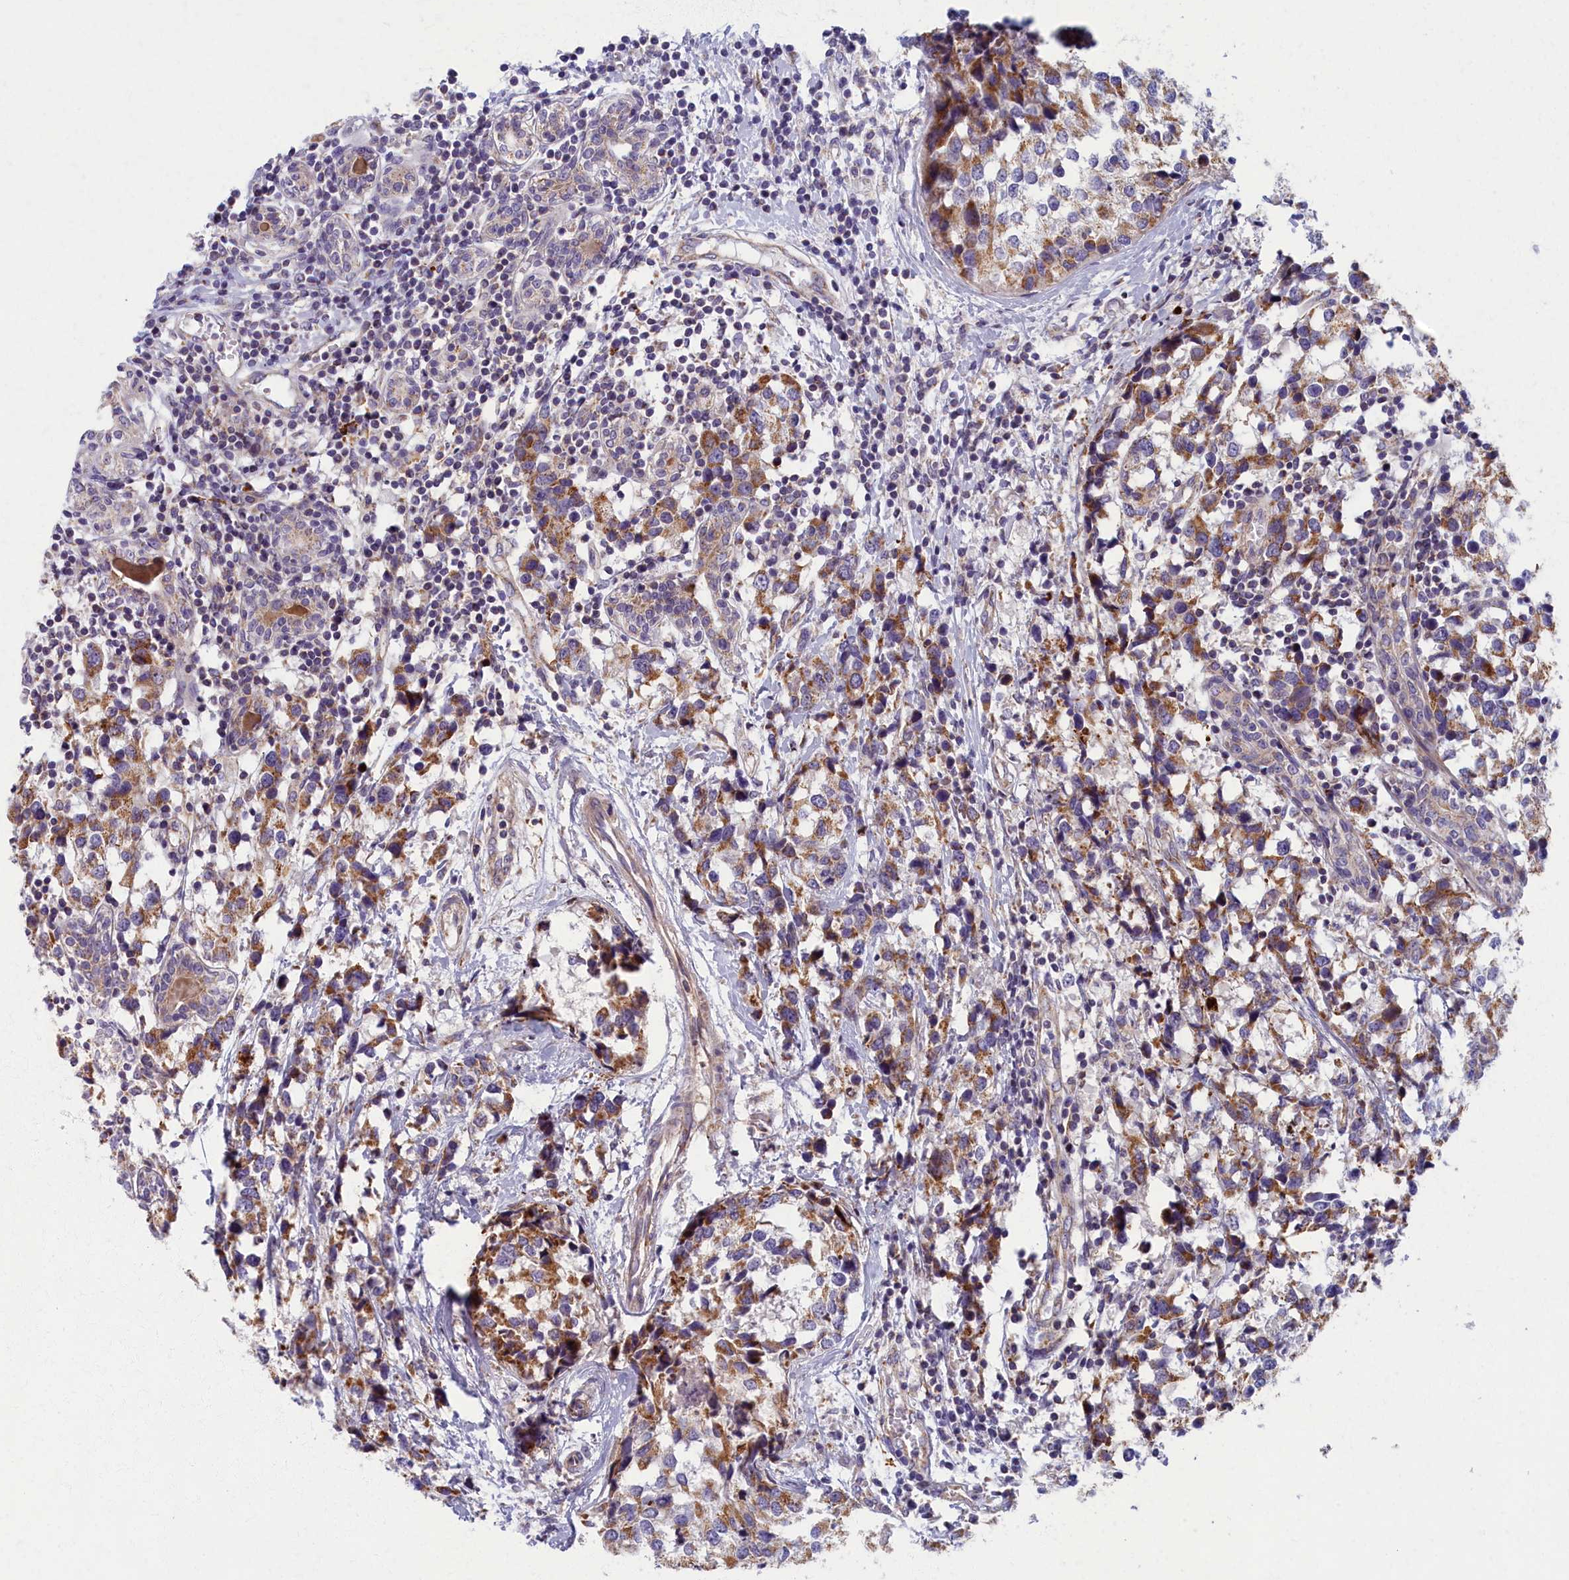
{"staining": {"intensity": "moderate", "quantity": "25%-75%", "location": "cytoplasmic/membranous"}, "tissue": "breast cancer", "cell_type": "Tumor cells", "image_type": "cancer", "snomed": [{"axis": "morphology", "description": "Lobular carcinoma"}, {"axis": "topography", "description": "Breast"}], "caption": "Immunohistochemistry (IHC) micrograph of neoplastic tissue: breast lobular carcinoma stained using IHC exhibits medium levels of moderate protein expression localized specifically in the cytoplasmic/membranous of tumor cells, appearing as a cytoplasmic/membranous brown color.", "gene": "MRPS25", "patient": {"sex": "female", "age": 59}}